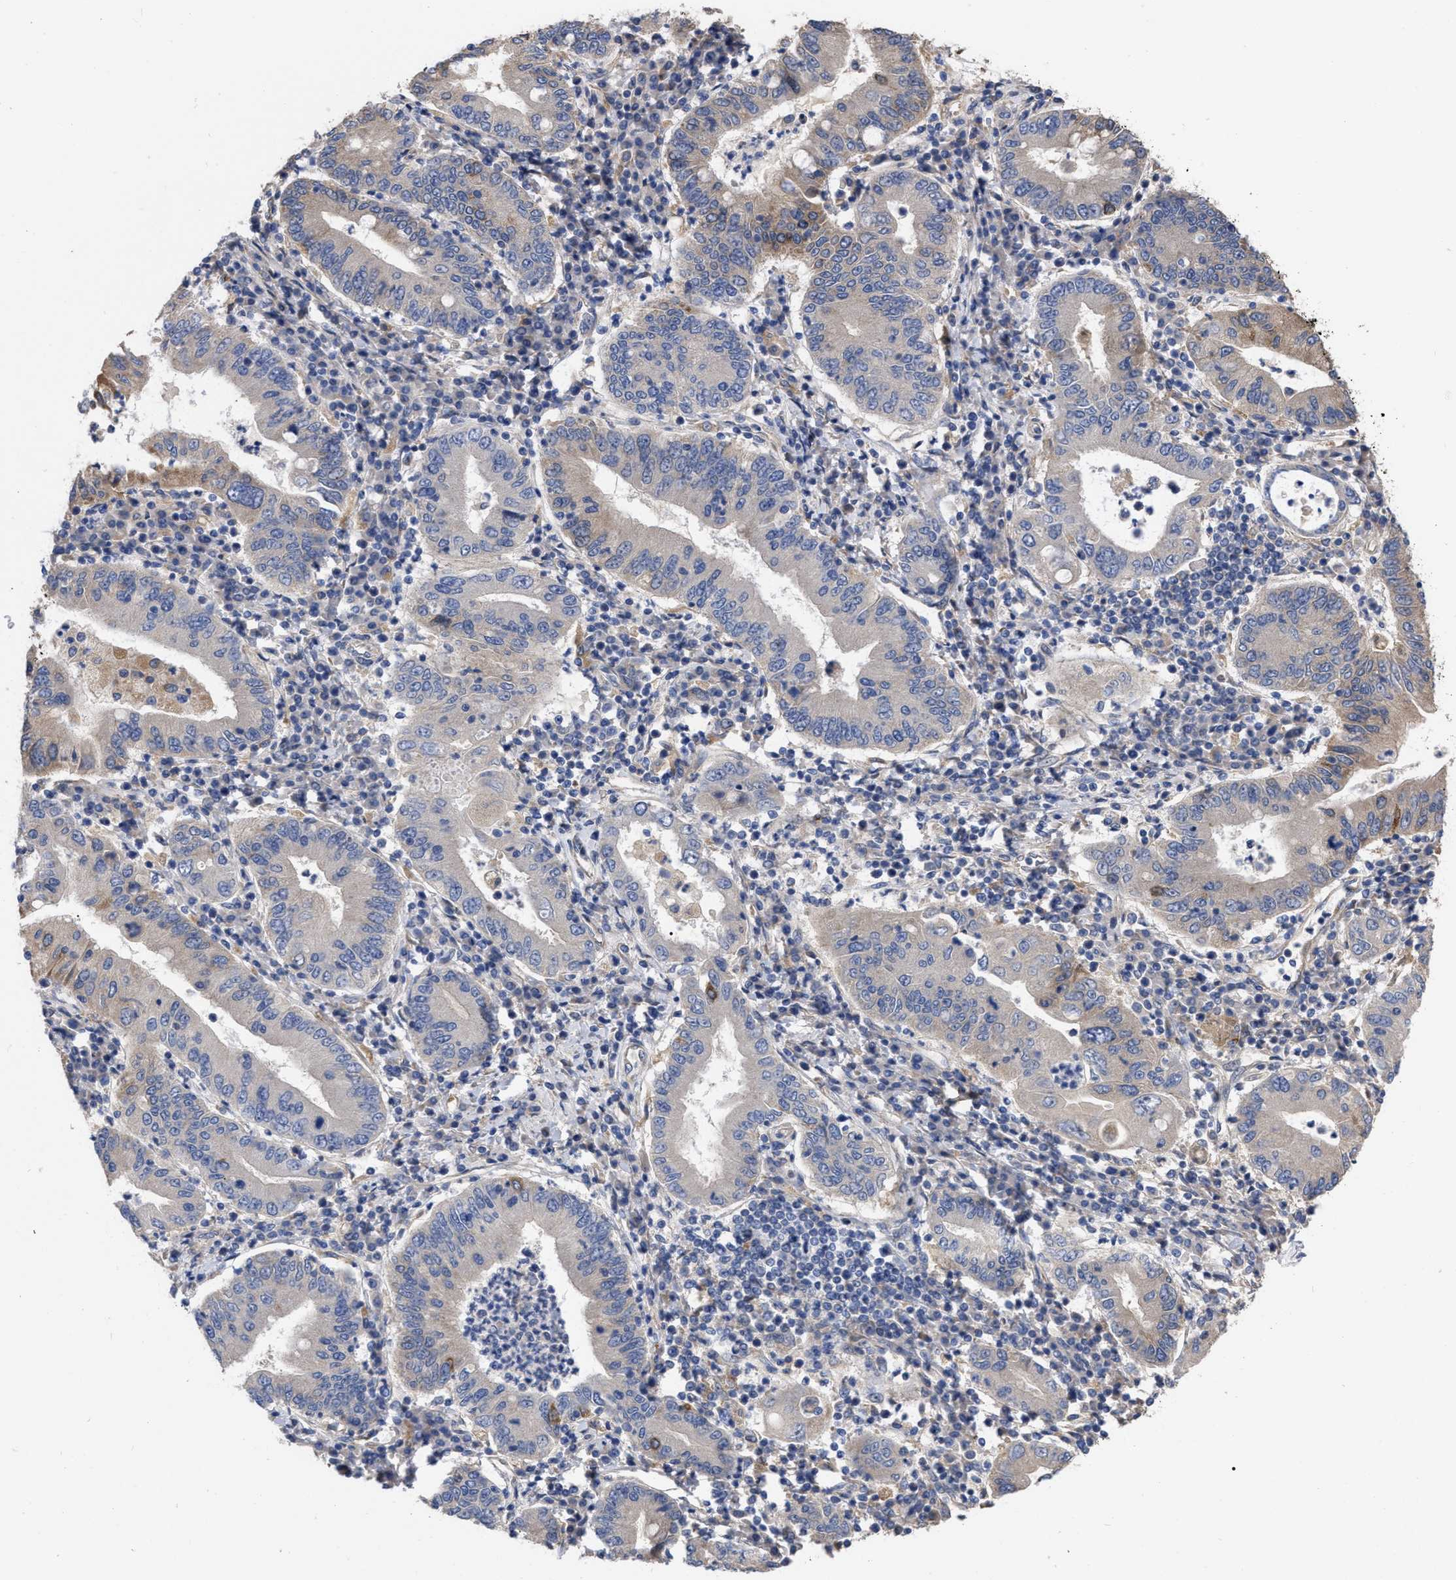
{"staining": {"intensity": "negative", "quantity": "none", "location": "none"}, "tissue": "stomach cancer", "cell_type": "Tumor cells", "image_type": "cancer", "snomed": [{"axis": "morphology", "description": "Normal tissue, NOS"}, {"axis": "morphology", "description": "Adenocarcinoma, NOS"}, {"axis": "topography", "description": "Esophagus"}, {"axis": "topography", "description": "Stomach, upper"}, {"axis": "topography", "description": "Peripheral nerve tissue"}], "caption": "Tumor cells show no significant protein positivity in adenocarcinoma (stomach).", "gene": "MLST8", "patient": {"sex": "male", "age": 62}}